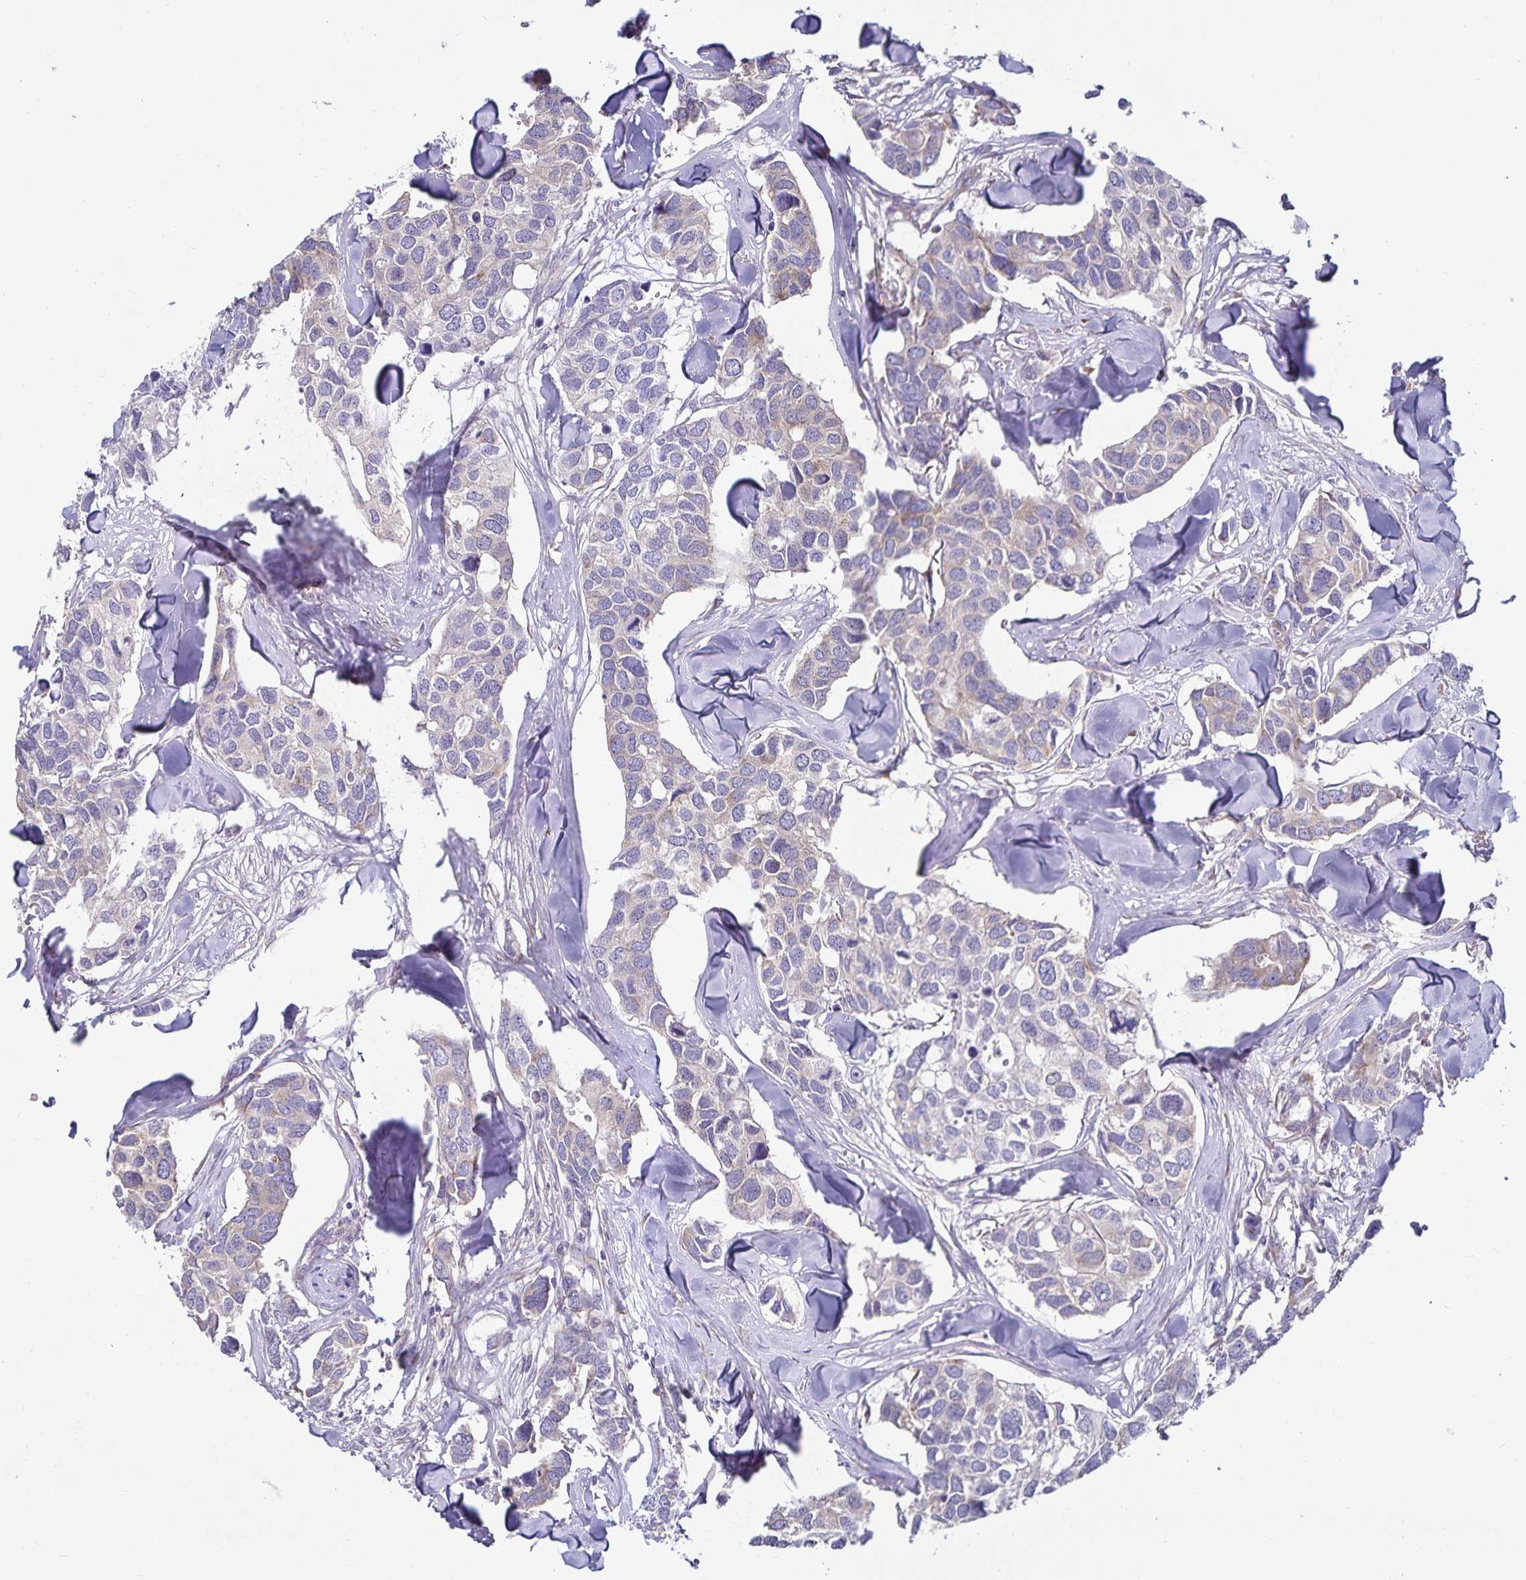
{"staining": {"intensity": "weak", "quantity": "<25%", "location": "cytoplasmic/membranous"}, "tissue": "breast cancer", "cell_type": "Tumor cells", "image_type": "cancer", "snomed": [{"axis": "morphology", "description": "Duct carcinoma"}, {"axis": "topography", "description": "Breast"}], "caption": "High magnification brightfield microscopy of intraductal carcinoma (breast) stained with DAB (3,3'-diaminobenzidine) (brown) and counterstained with hematoxylin (blue): tumor cells show no significant expression.", "gene": "FAM120A", "patient": {"sex": "female", "age": 83}}